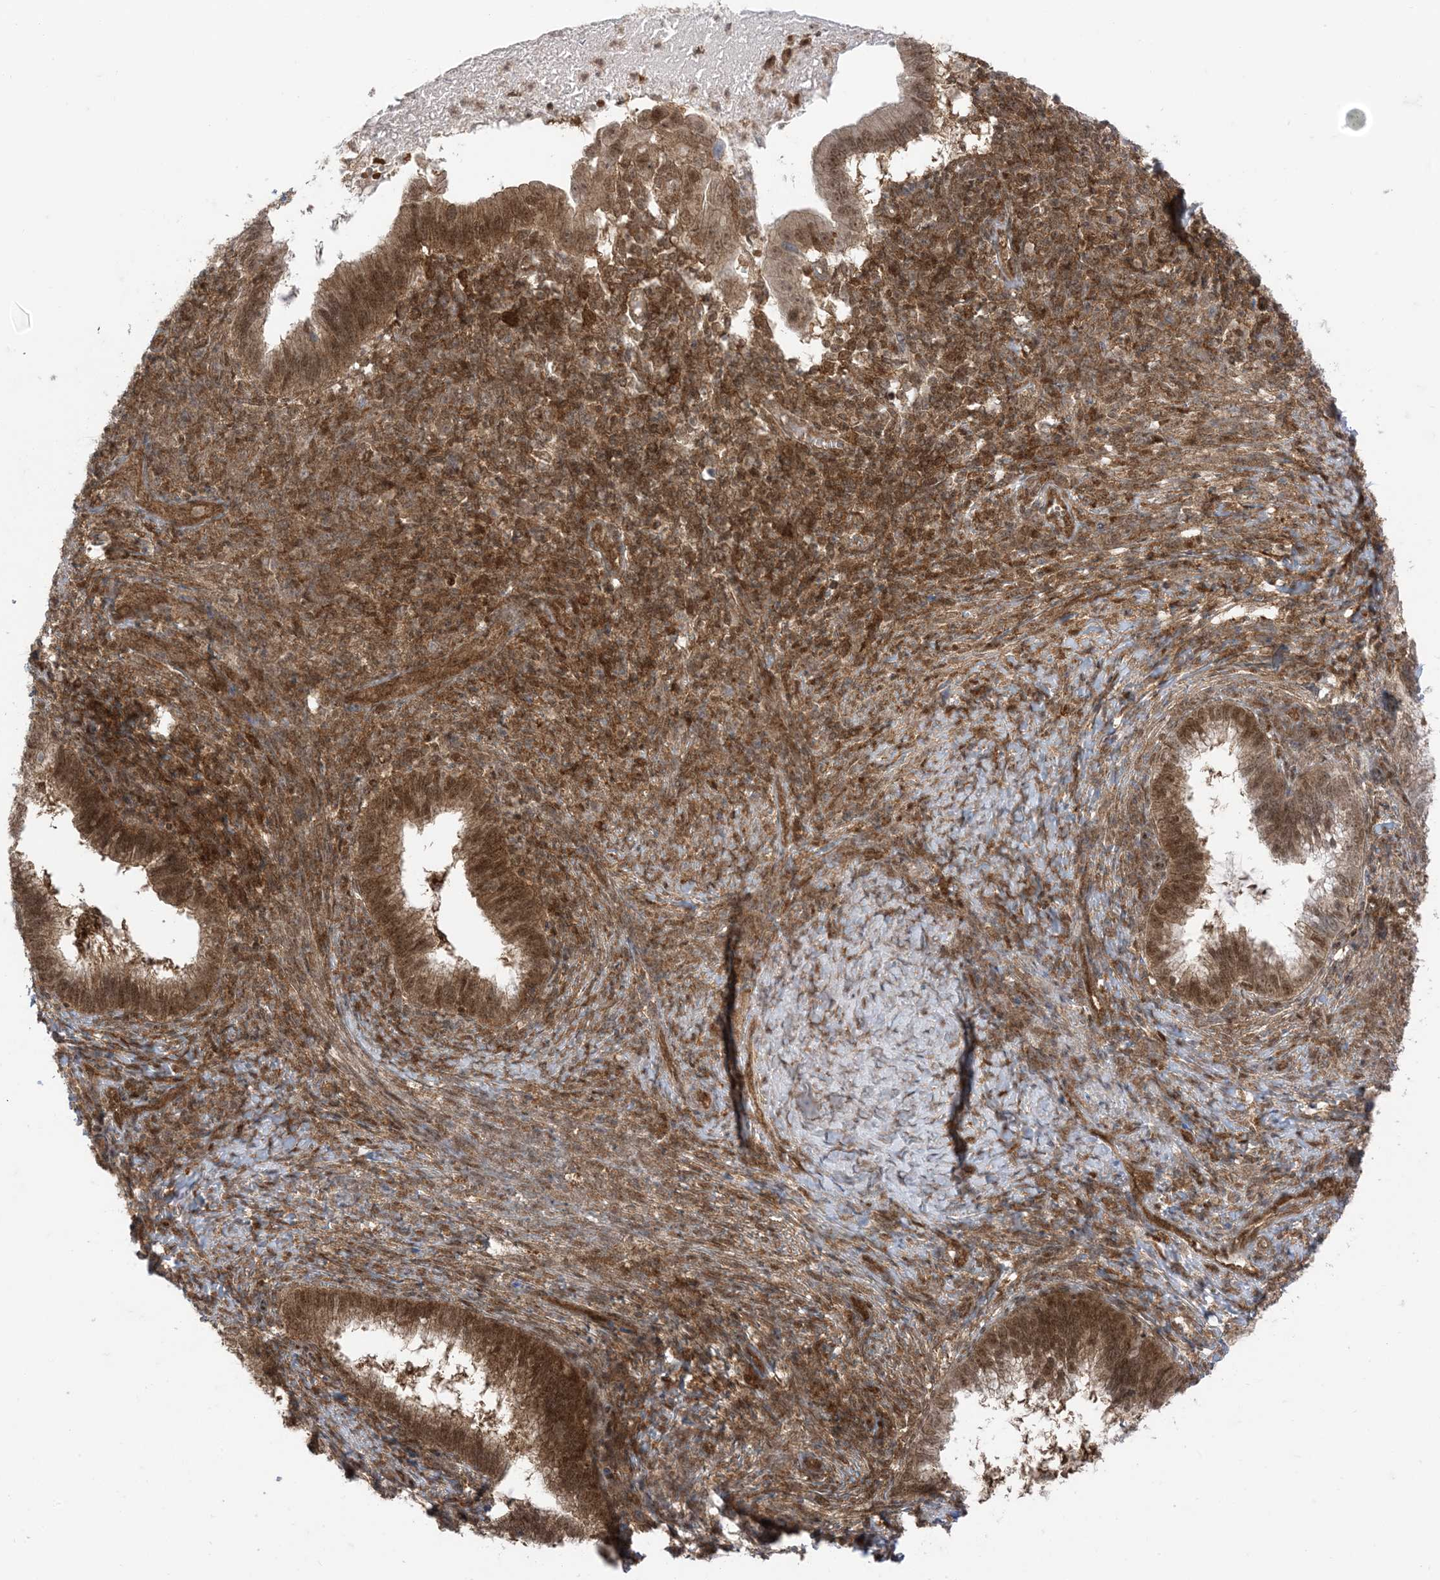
{"staining": {"intensity": "moderate", "quantity": ">75%", "location": "cytoplasmic/membranous,nuclear"}, "tissue": "cervical cancer", "cell_type": "Tumor cells", "image_type": "cancer", "snomed": [{"axis": "morphology", "description": "Adenocarcinoma, NOS"}, {"axis": "topography", "description": "Cervix"}], "caption": "Protein expression by immunohistochemistry reveals moderate cytoplasmic/membranous and nuclear positivity in approximately >75% of tumor cells in cervical cancer (adenocarcinoma).", "gene": "PTPA", "patient": {"sex": "female", "age": 36}}